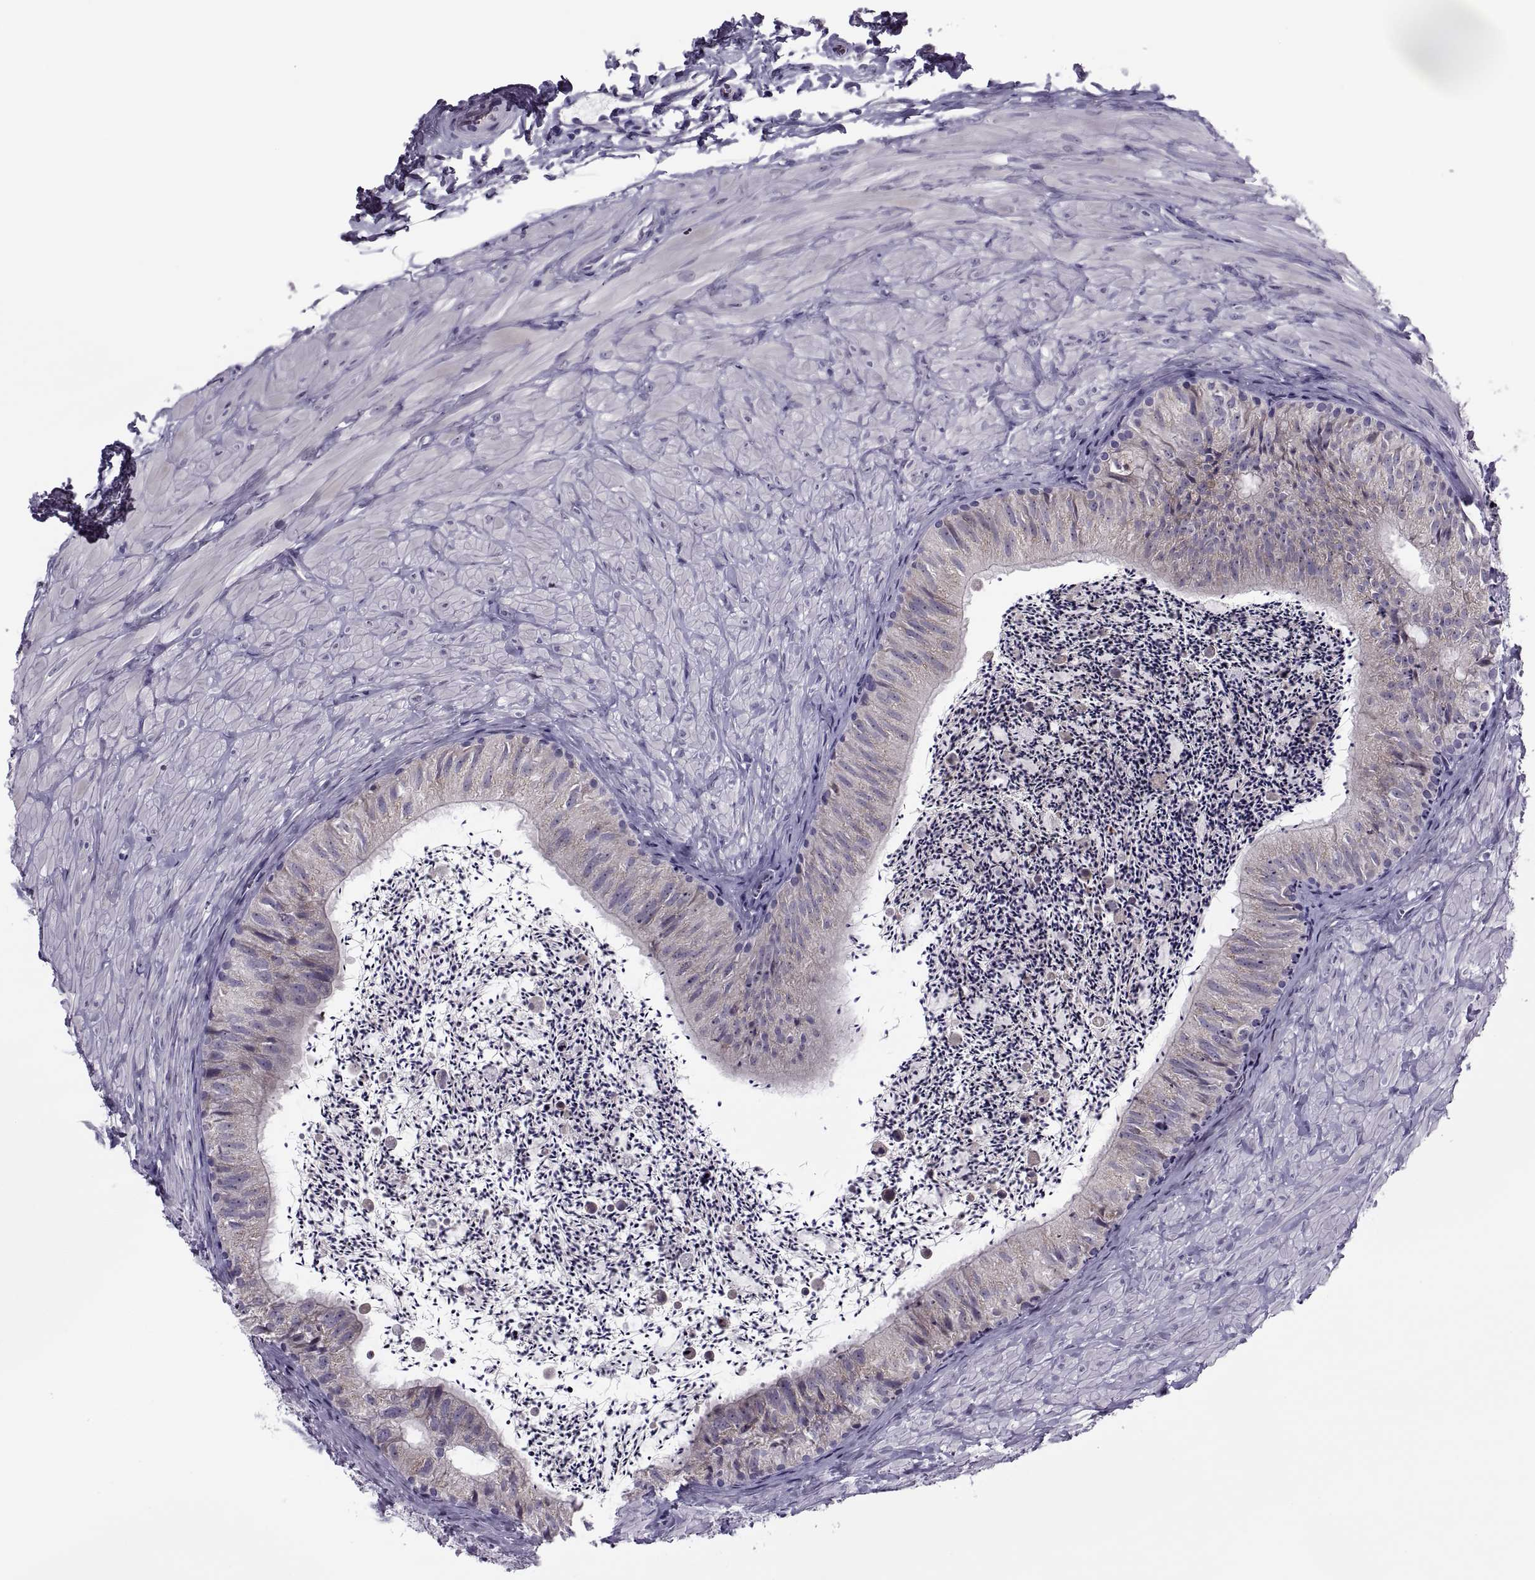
{"staining": {"intensity": "weak", "quantity": "<25%", "location": "cytoplasmic/membranous"}, "tissue": "epididymis", "cell_type": "Glandular cells", "image_type": "normal", "snomed": [{"axis": "morphology", "description": "Normal tissue, NOS"}, {"axis": "topography", "description": "Epididymis"}], "caption": "High power microscopy image of an IHC photomicrograph of unremarkable epididymis, revealing no significant positivity in glandular cells.", "gene": "MAGEB1", "patient": {"sex": "male", "age": 32}}